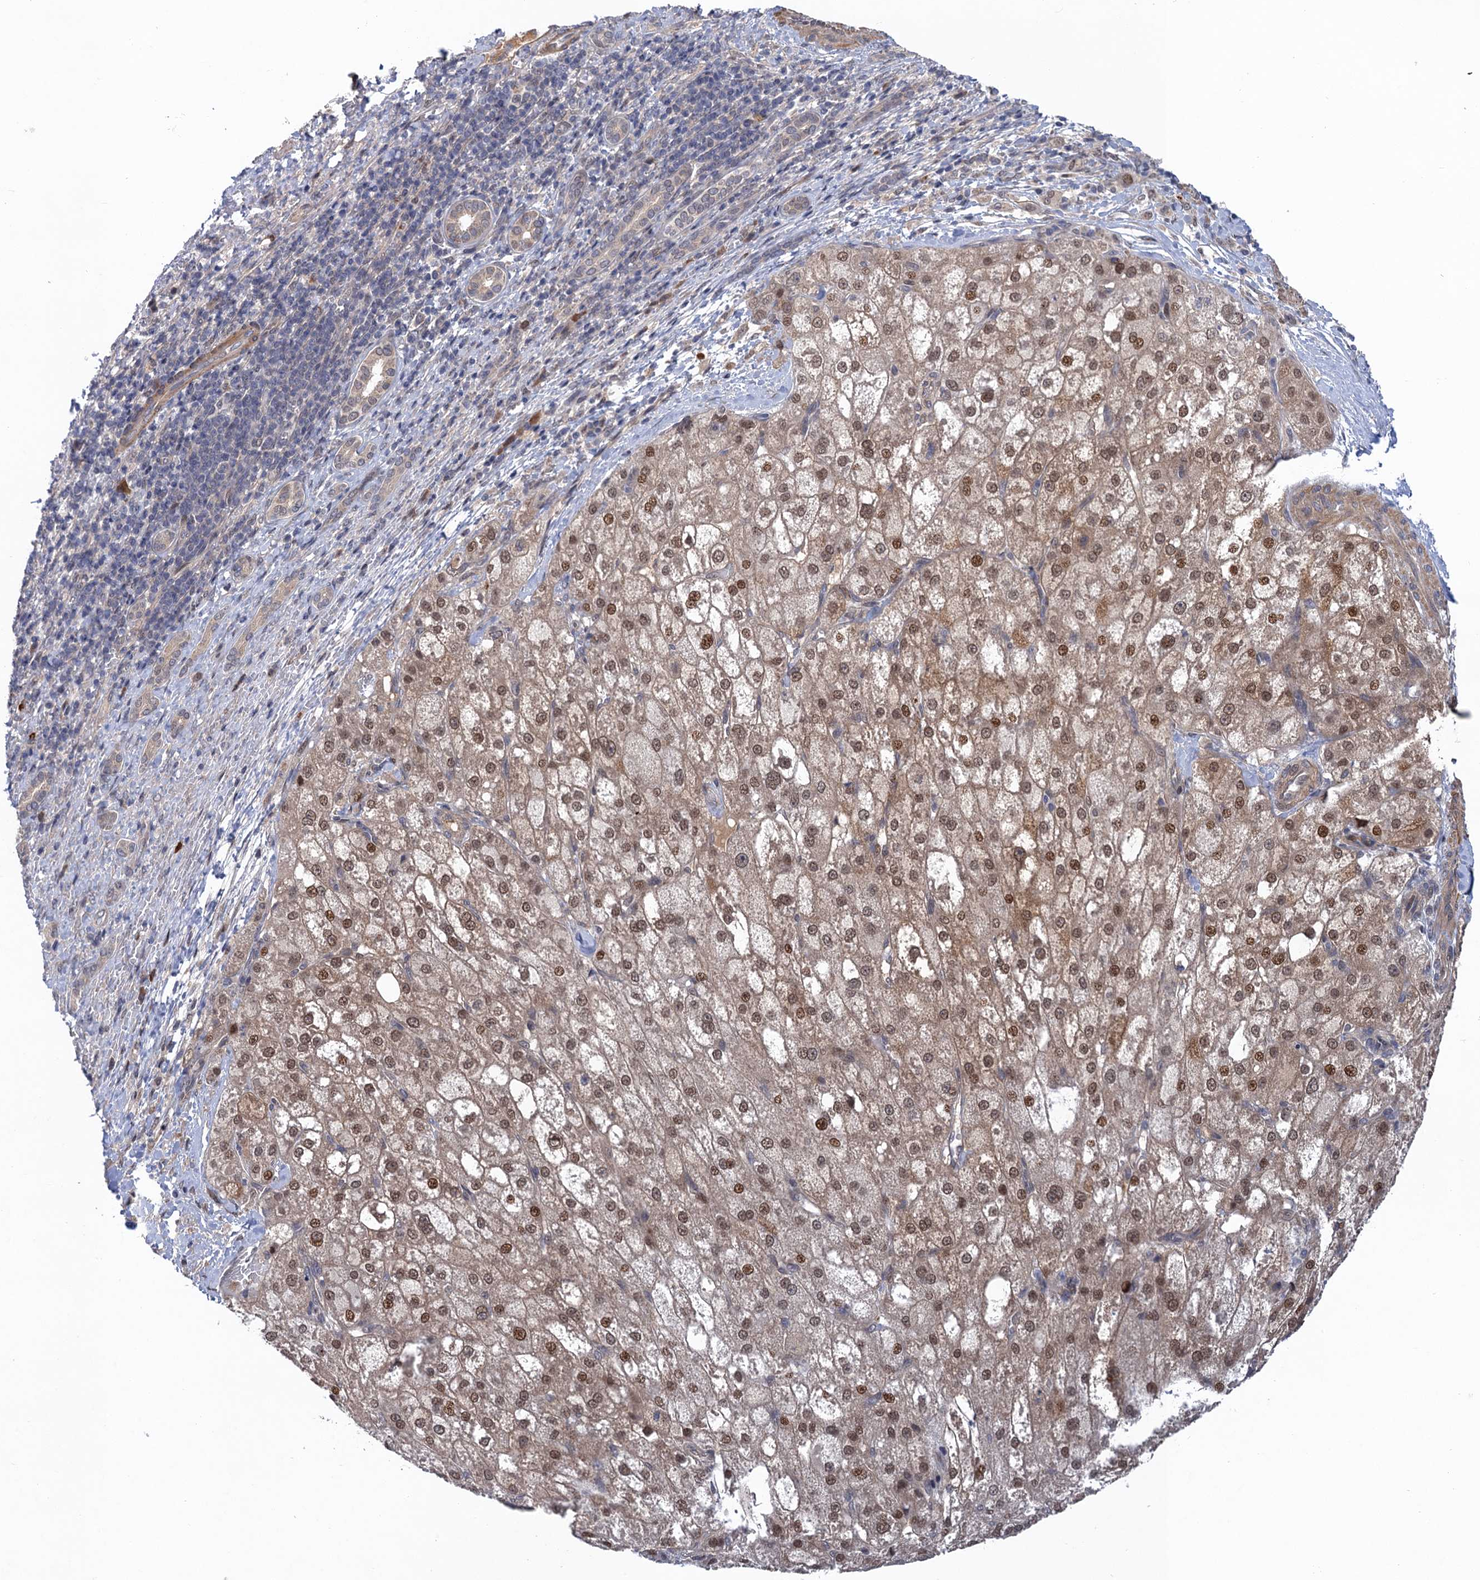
{"staining": {"intensity": "moderate", "quantity": ">75%", "location": "nuclear"}, "tissue": "liver cancer", "cell_type": "Tumor cells", "image_type": "cancer", "snomed": [{"axis": "morphology", "description": "Normal tissue, NOS"}, {"axis": "morphology", "description": "Carcinoma, Hepatocellular, NOS"}, {"axis": "topography", "description": "Liver"}], "caption": "Tumor cells demonstrate moderate nuclear expression in about >75% of cells in liver hepatocellular carcinoma. (DAB (3,3'-diaminobenzidine) IHC with brightfield microscopy, high magnification).", "gene": "NEK8", "patient": {"sex": "male", "age": 57}}